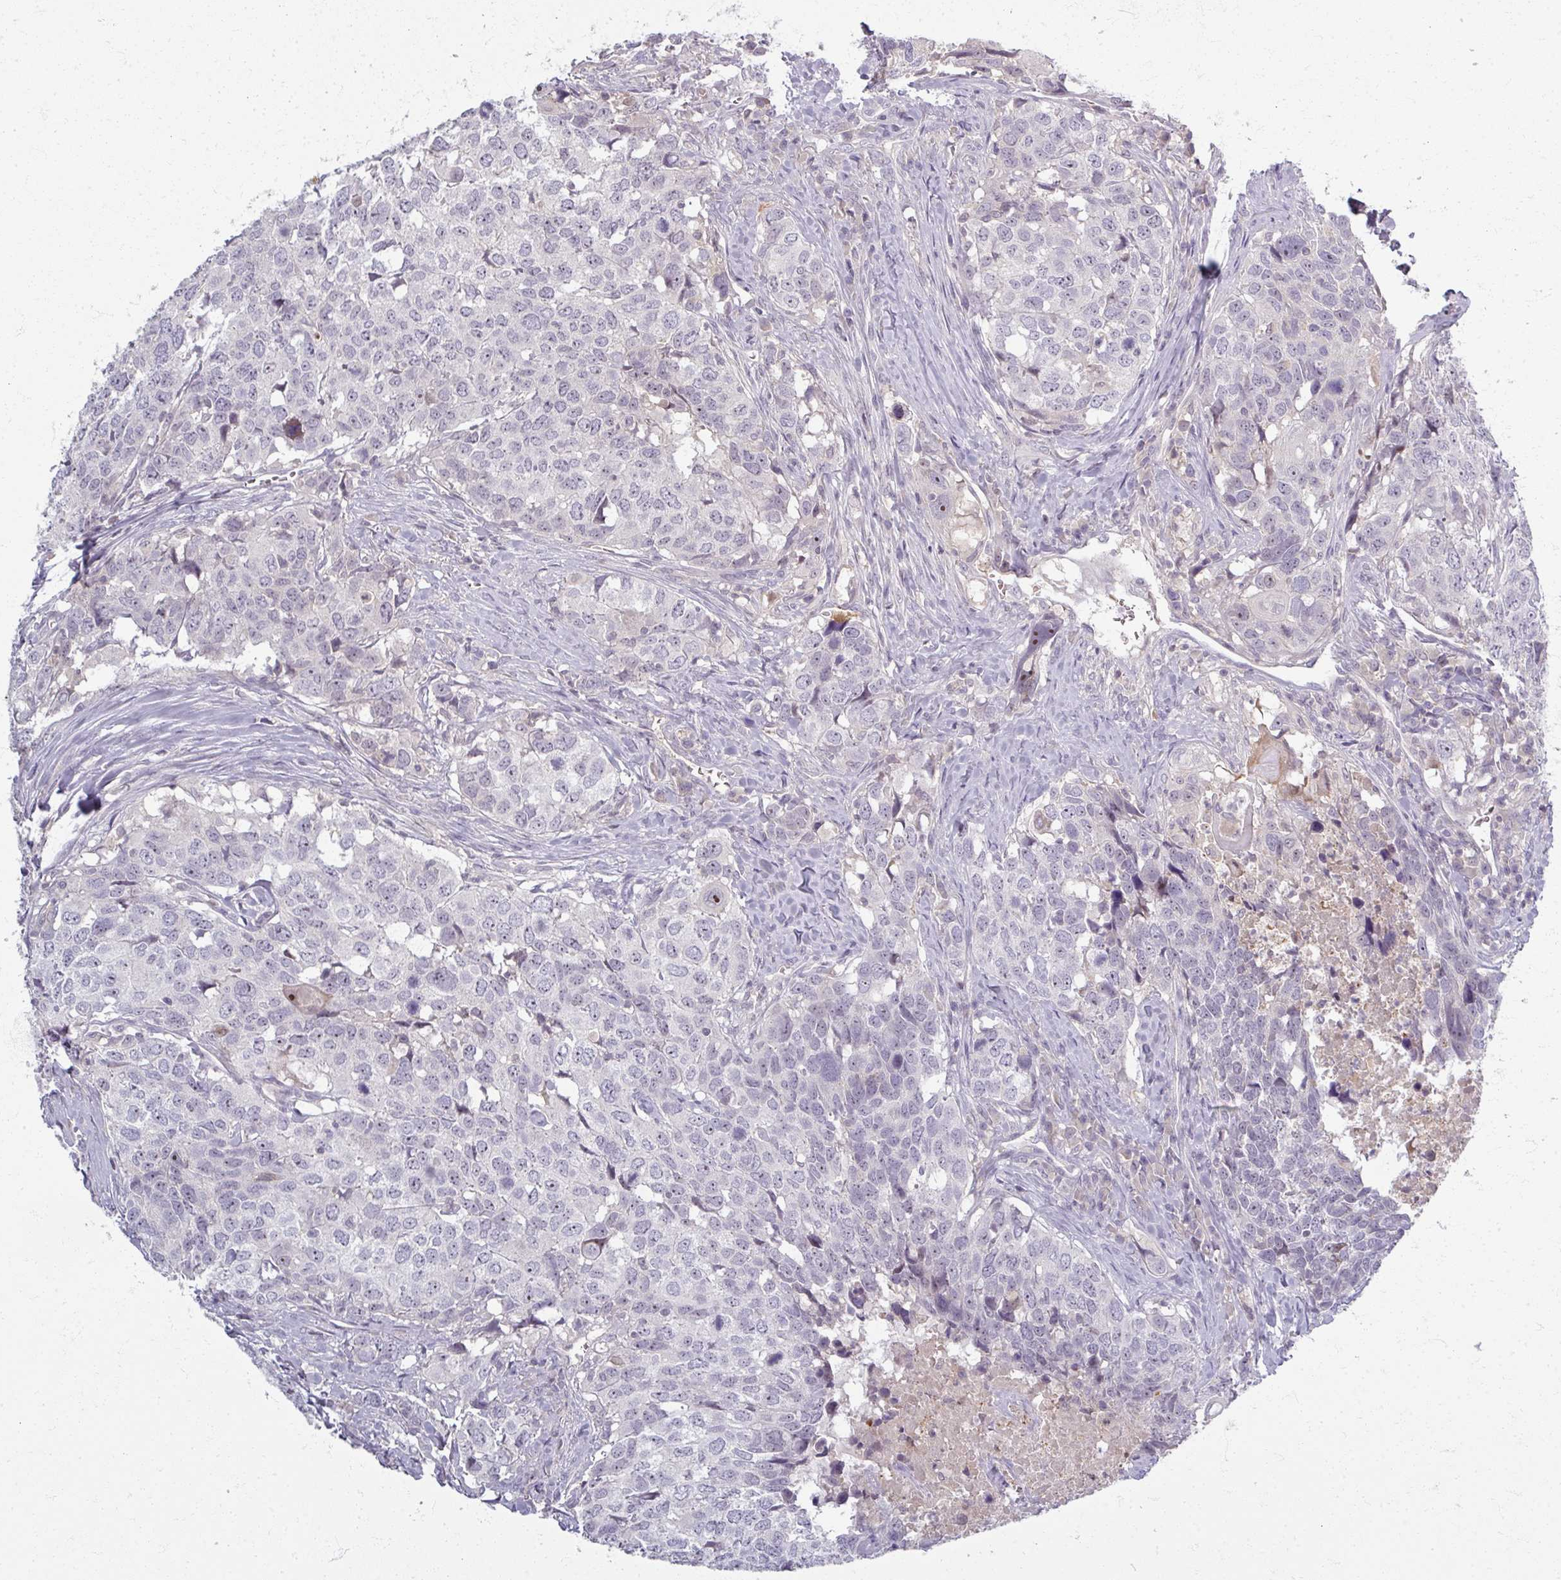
{"staining": {"intensity": "negative", "quantity": "none", "location": "none"}, "tissue": "head and neck cancer", "cell_type": "Tumor cells", "image_type": "cancer", "snomed": [{"axis": "morphology", "description": "Normal tissue, NOS"}, {"axis": "morphology", "description": "Squamous cell carcinoma, NOS"}, {"axis": "topography", "description": "Skeletal muscle"}, {"axis": "topography", "description": "Vascular tissue"}, {"axis": "topography", "description": "Peripheral nerve tissue"}, {"axis": "topography", "description": "Head-Neck"}], "caption": "There is no significant expression in tumor cells of head and neck cancer (squamous cell carcinoma).", "gene": "TTLL7", "patient": {"sex": "male", "age": 66}}